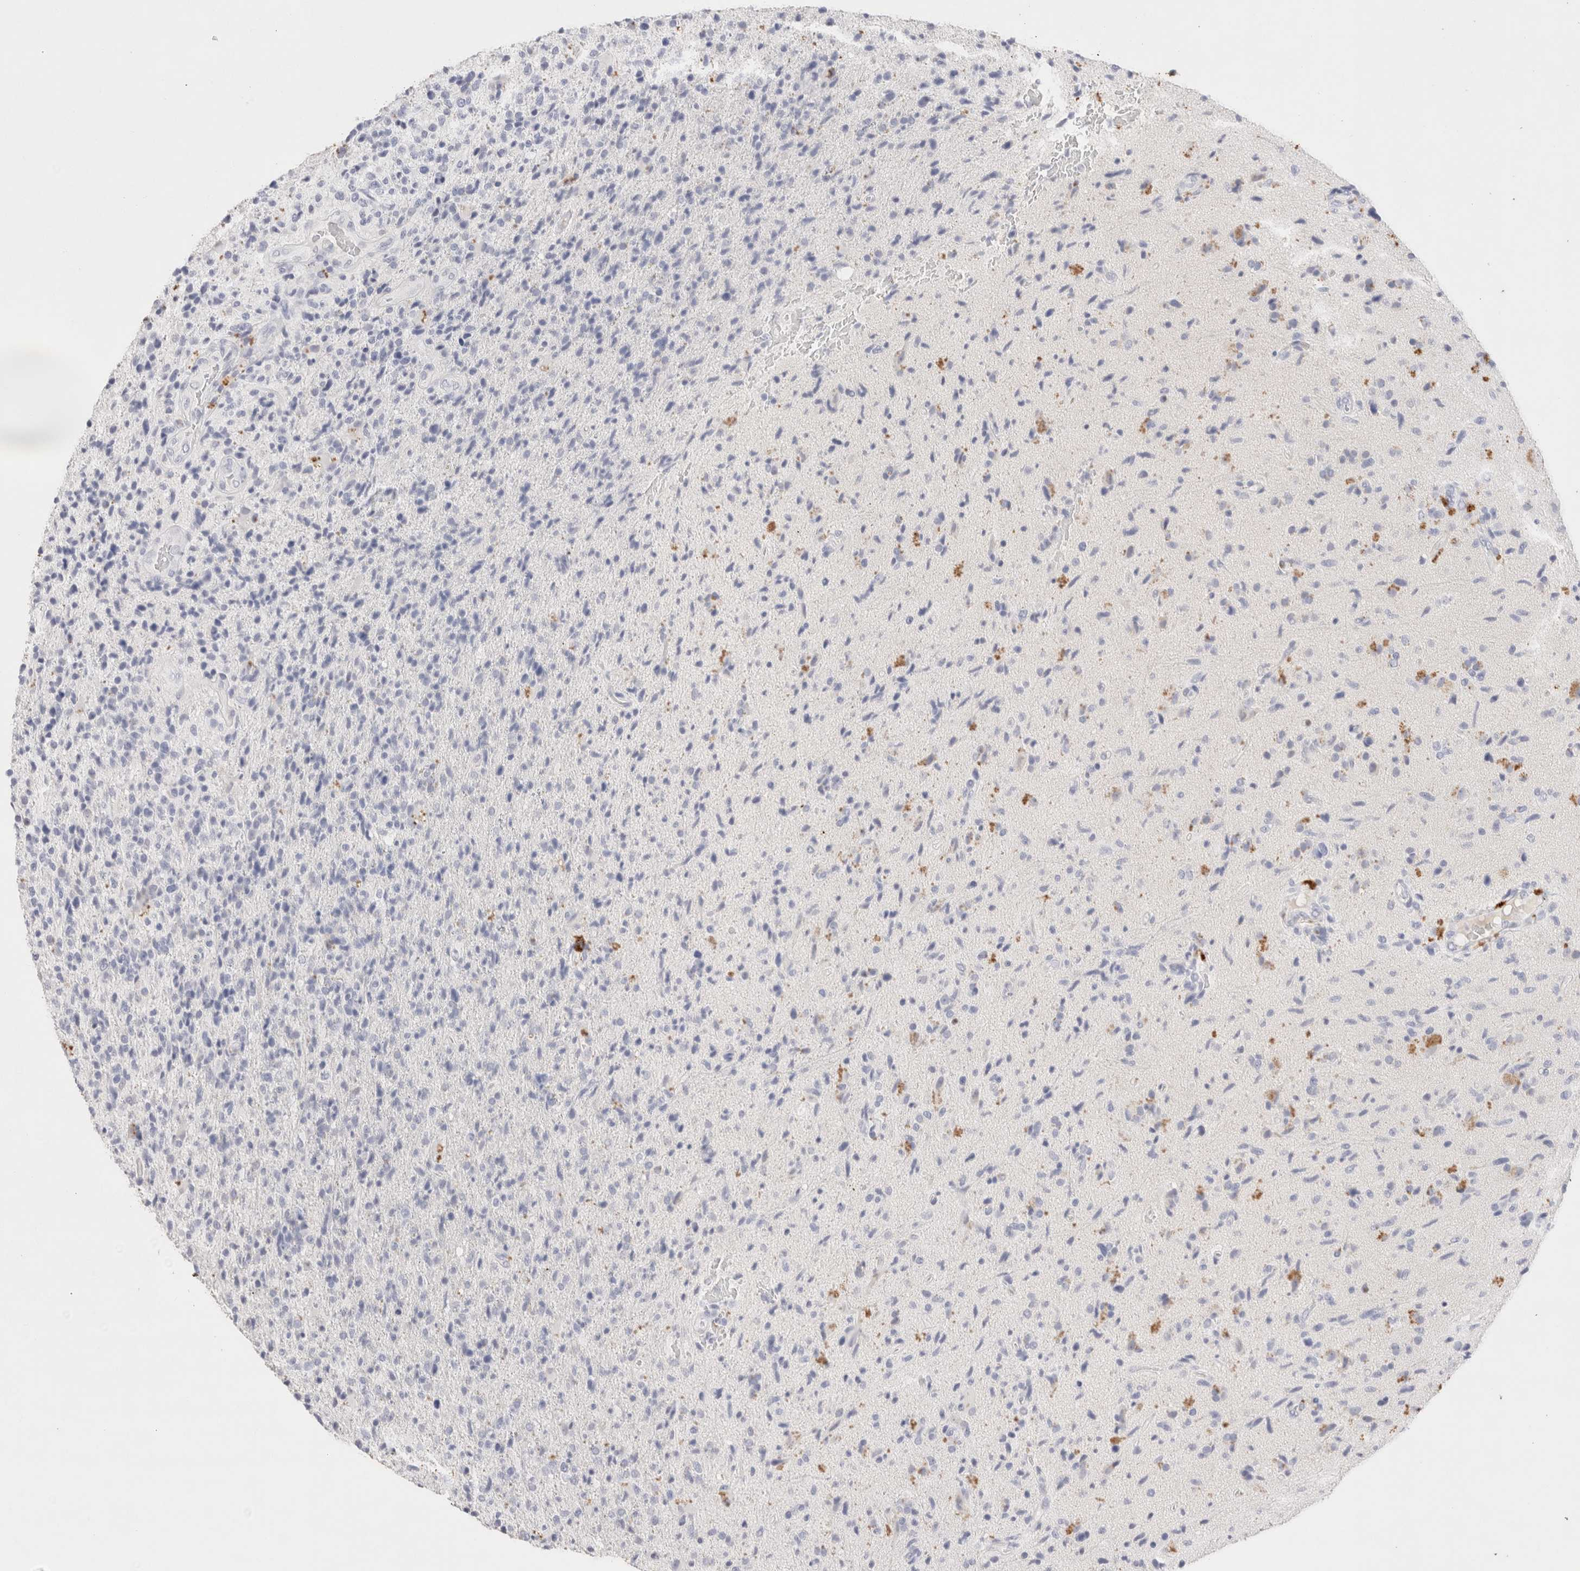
{"staining": {"intensity": "negative", "quantity": "none", "location": "none"}, "tissue": "glioma", "cell_type": "Tumor cells", "image_type": "cancer", "snomed": [{"axis": "morphology", "description": "Glioma, malignant, High grade"}, {"axis": "topography", "description": "Brain"}], "caption": "Immunohistochemistry (IHC) histopathology image of human high-grade glioma (malignant) stained for a protein (brown), which demonstrates no positivity in tumor cells. (Stains: DAB immunohistochemistry with hematoxylin counter stain, Microscopy: brightfield microscopy at high magnification).", "gene": "EPCAM", "patient": {"sex": "male", "age": 72}}